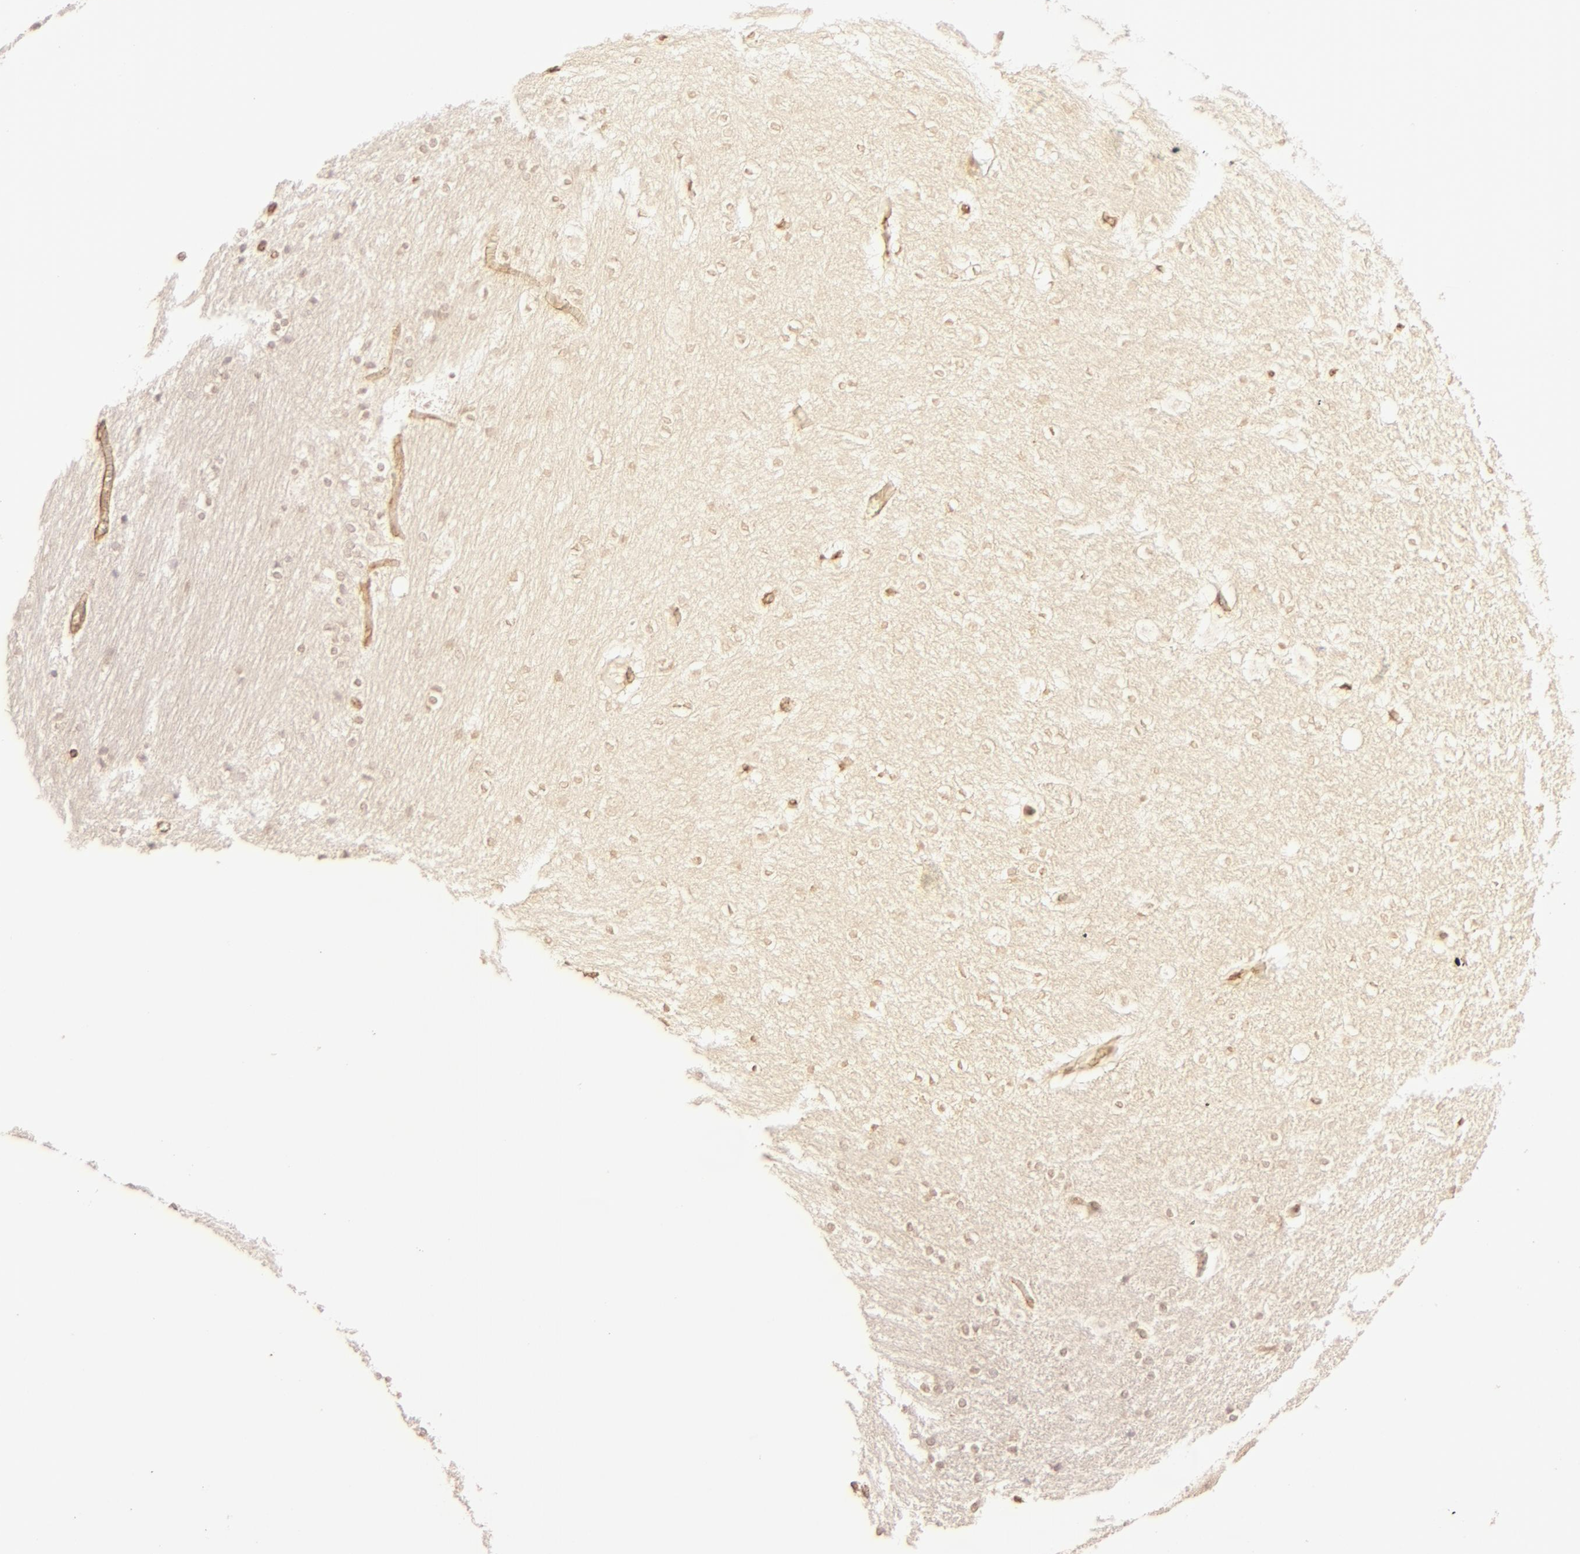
{"staining": {"intensity": "negative", "quantity": "none", "location": "none"}, "tissue": "hippocampus", "cell_type": "Glial cells", "image_type": "normal", "snomed": [{"axis": "morphology", "description": "Normal tissue, NOS"}, {"axis": "topography", "description": "Hippocampus"}], "caption": "DAB immunohistochemical staining of normal human hippocampus exhibits no significant expression in glial cells.", "gene": "CLDN1", "patient": {"sex": "female", "age": 19}}